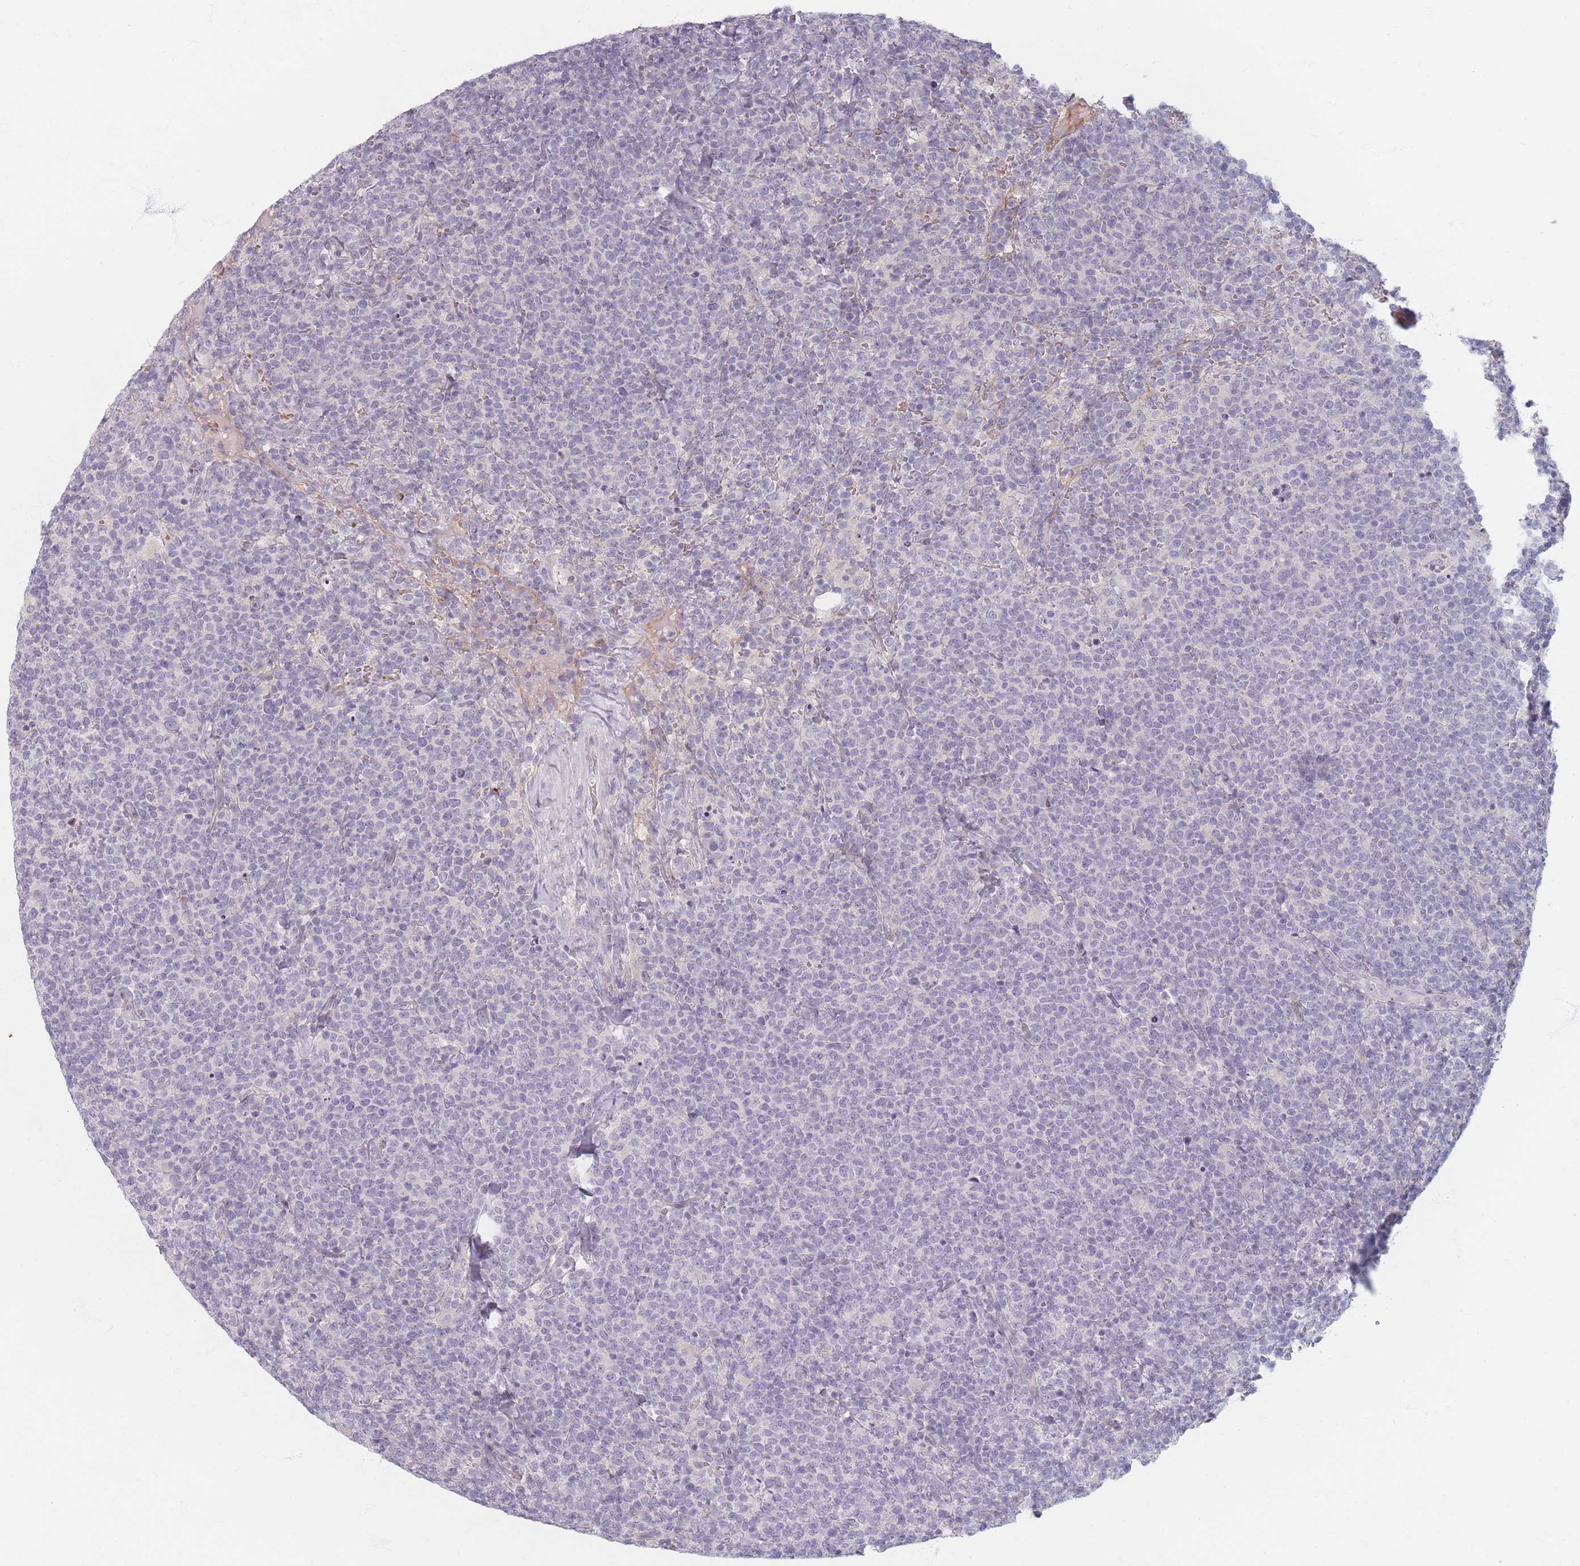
{"staining": {"intensity": "negative", "quantity": "none", "location": "none"}, "tissue": "lymphoma", "cell_type": "Tumor cells", "image_type": "cancer", "snomed": [{"axis": "morphology", "description": "Malignant lymphoma, non-Hodgkin's type, High grade"}, {"axis": "topography", "description": "Lymph node"}], "caption": "Immunohistochemical staining of lymphoma demonstrates no significant positivity in tumor cells.", "gene": "TMOD1", "patient": {"sex": "male", "age": 61}}